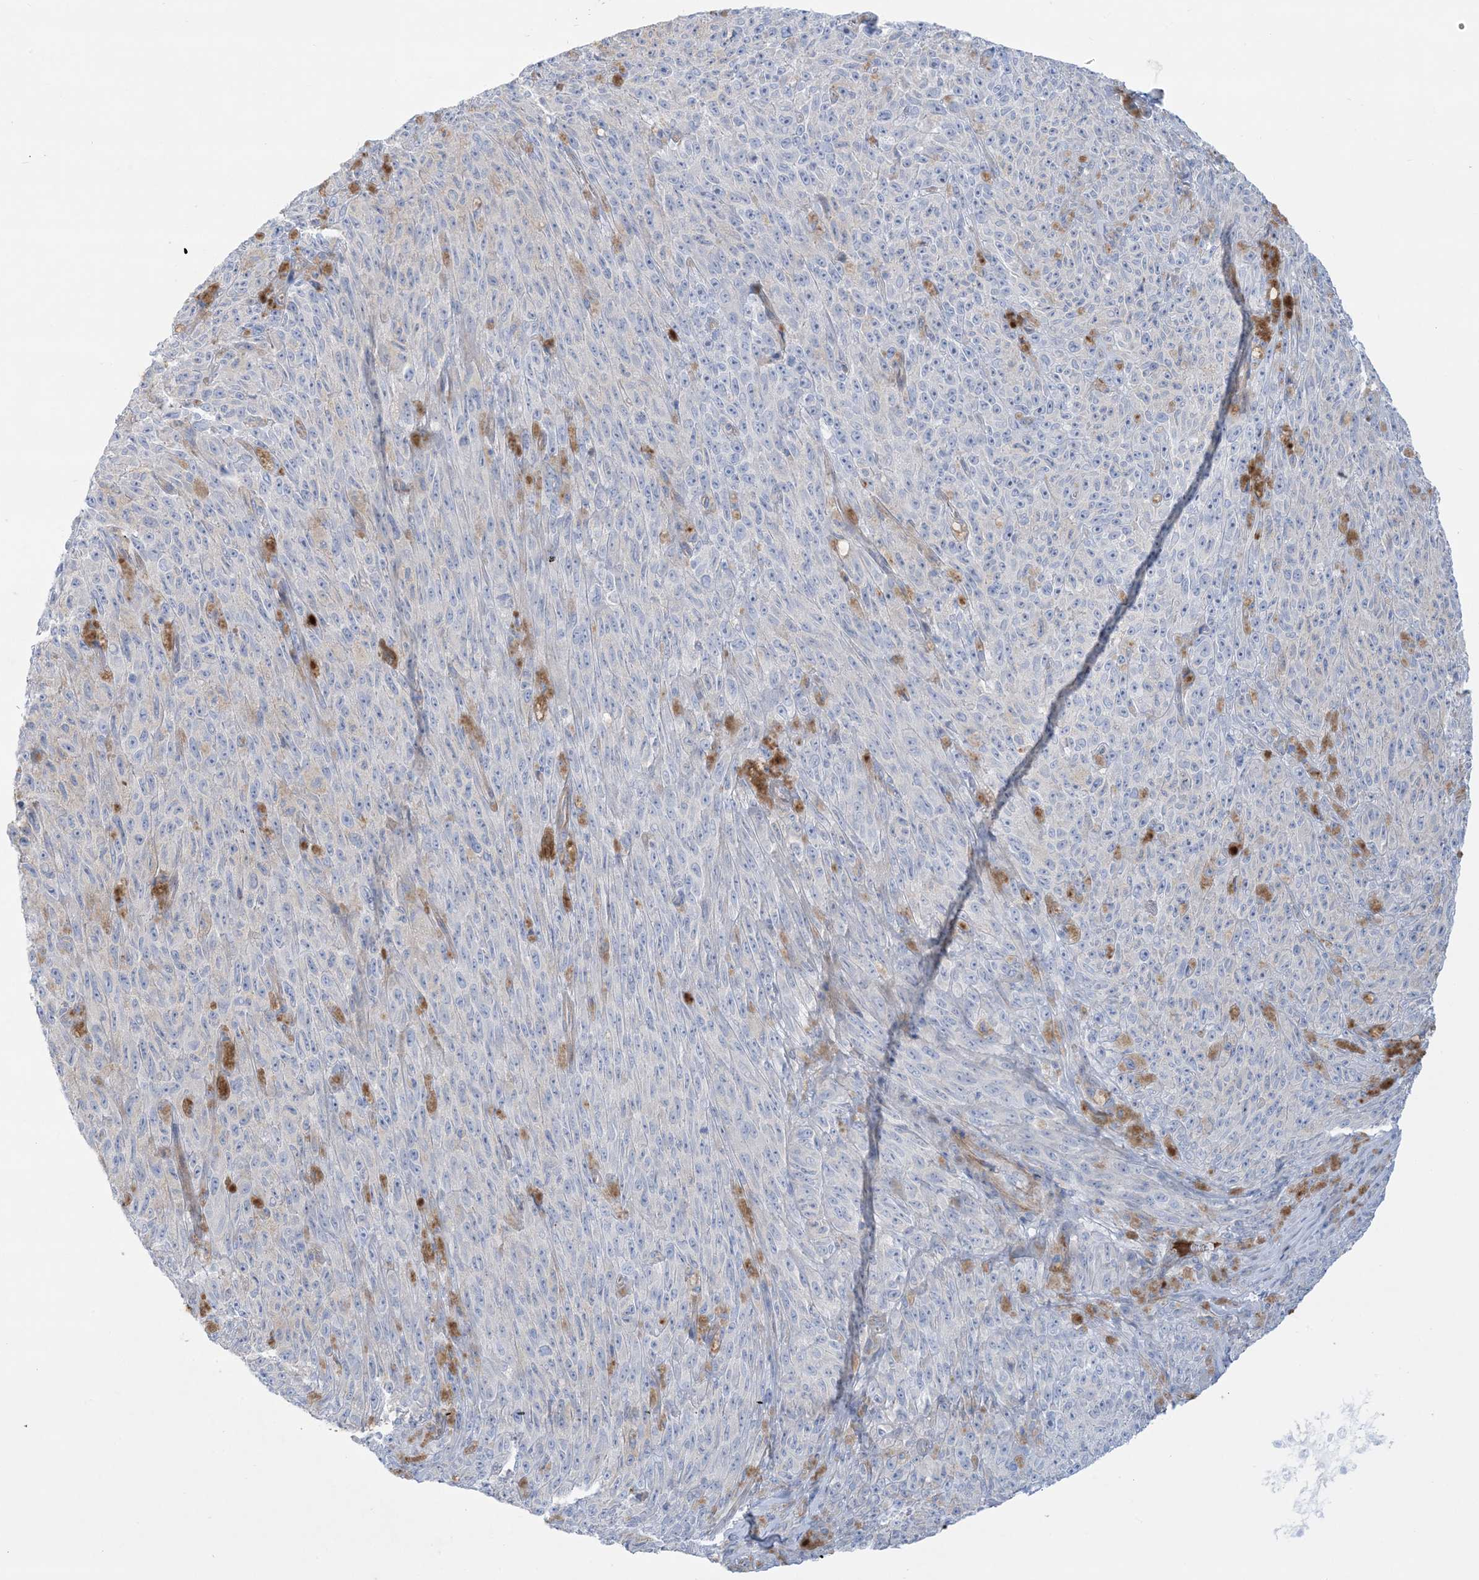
{"staining": {"intensity": "negative", "quantity": "none", "location": "none"}, "tissue": "melanoma", "cell_type": "Tumor cells", "image_type": "cancer", "snomed": [{"axis": "morphology", "description": "Malignant melanoma, NOS"}, {"axis": "topography", "description": "Skin"}], "caption": "DAB immunohistochemical staining of human melanoma demonstrates no significant staining in tumor cells.", "gene": "ATP11C", "patient": {"sex": "female", "age": 82}}